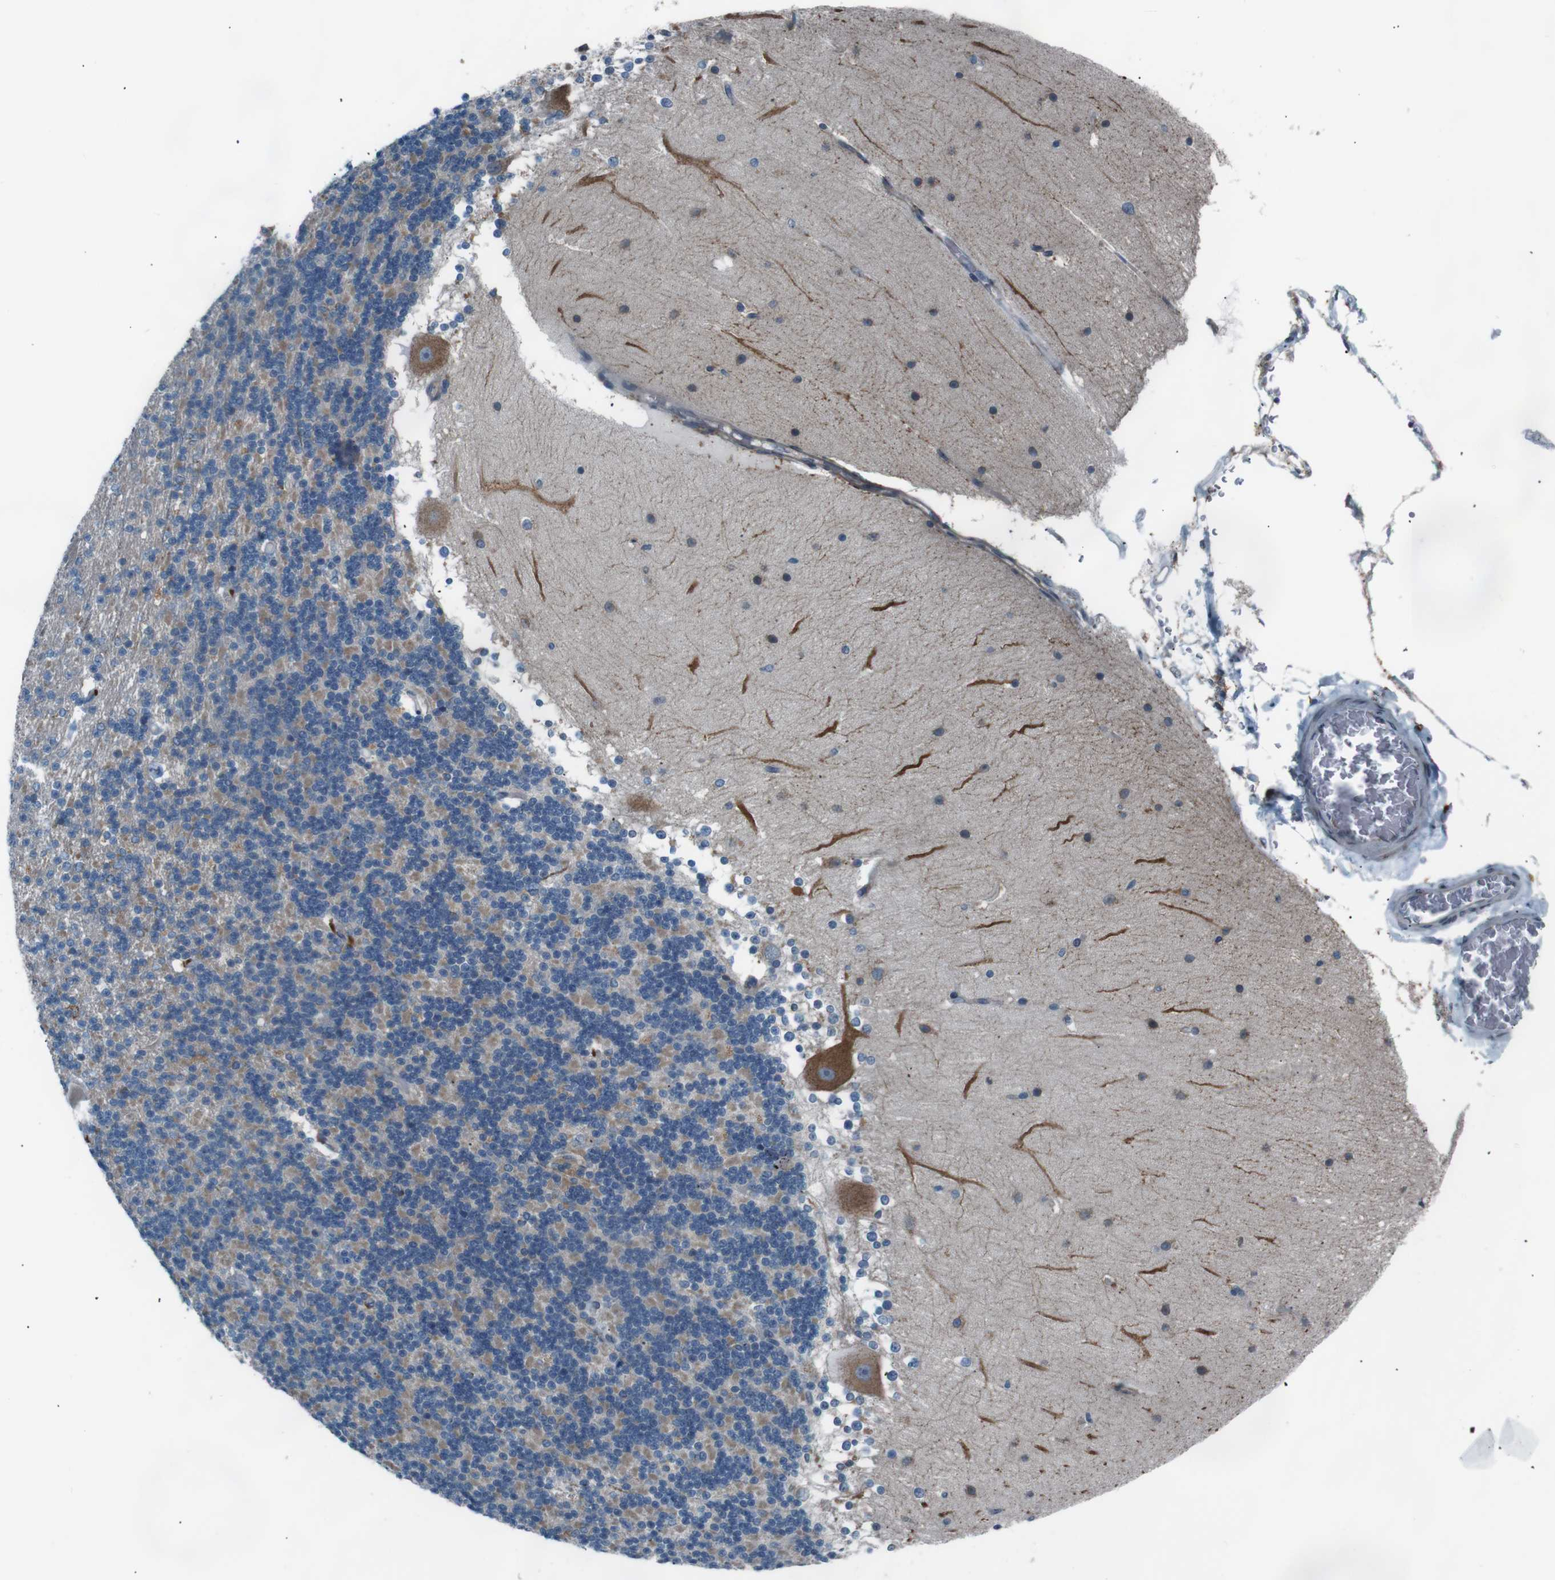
{"staining": {"intensity": "negative", "quantity": "none", "location": "none"}, "tissue": "cerebellum", "cell_type": "Cells in granular layer", "image_type": "normal", "snomed": [{"axis": "morphology", "description": "Normal tissue, NOS"}, {"axis": "topography", "description": "Cerebellum"}], "caption": "Immunohistochemical staining of benign cerebellum demonstrates no significant staining in cells in granular layer. (DAB (3,3'-diaminobenzidine) IHC with hematoxylin counter stain).", "gene": "SIGMAR1", "patient": {"sex": "female", "age": 19}}